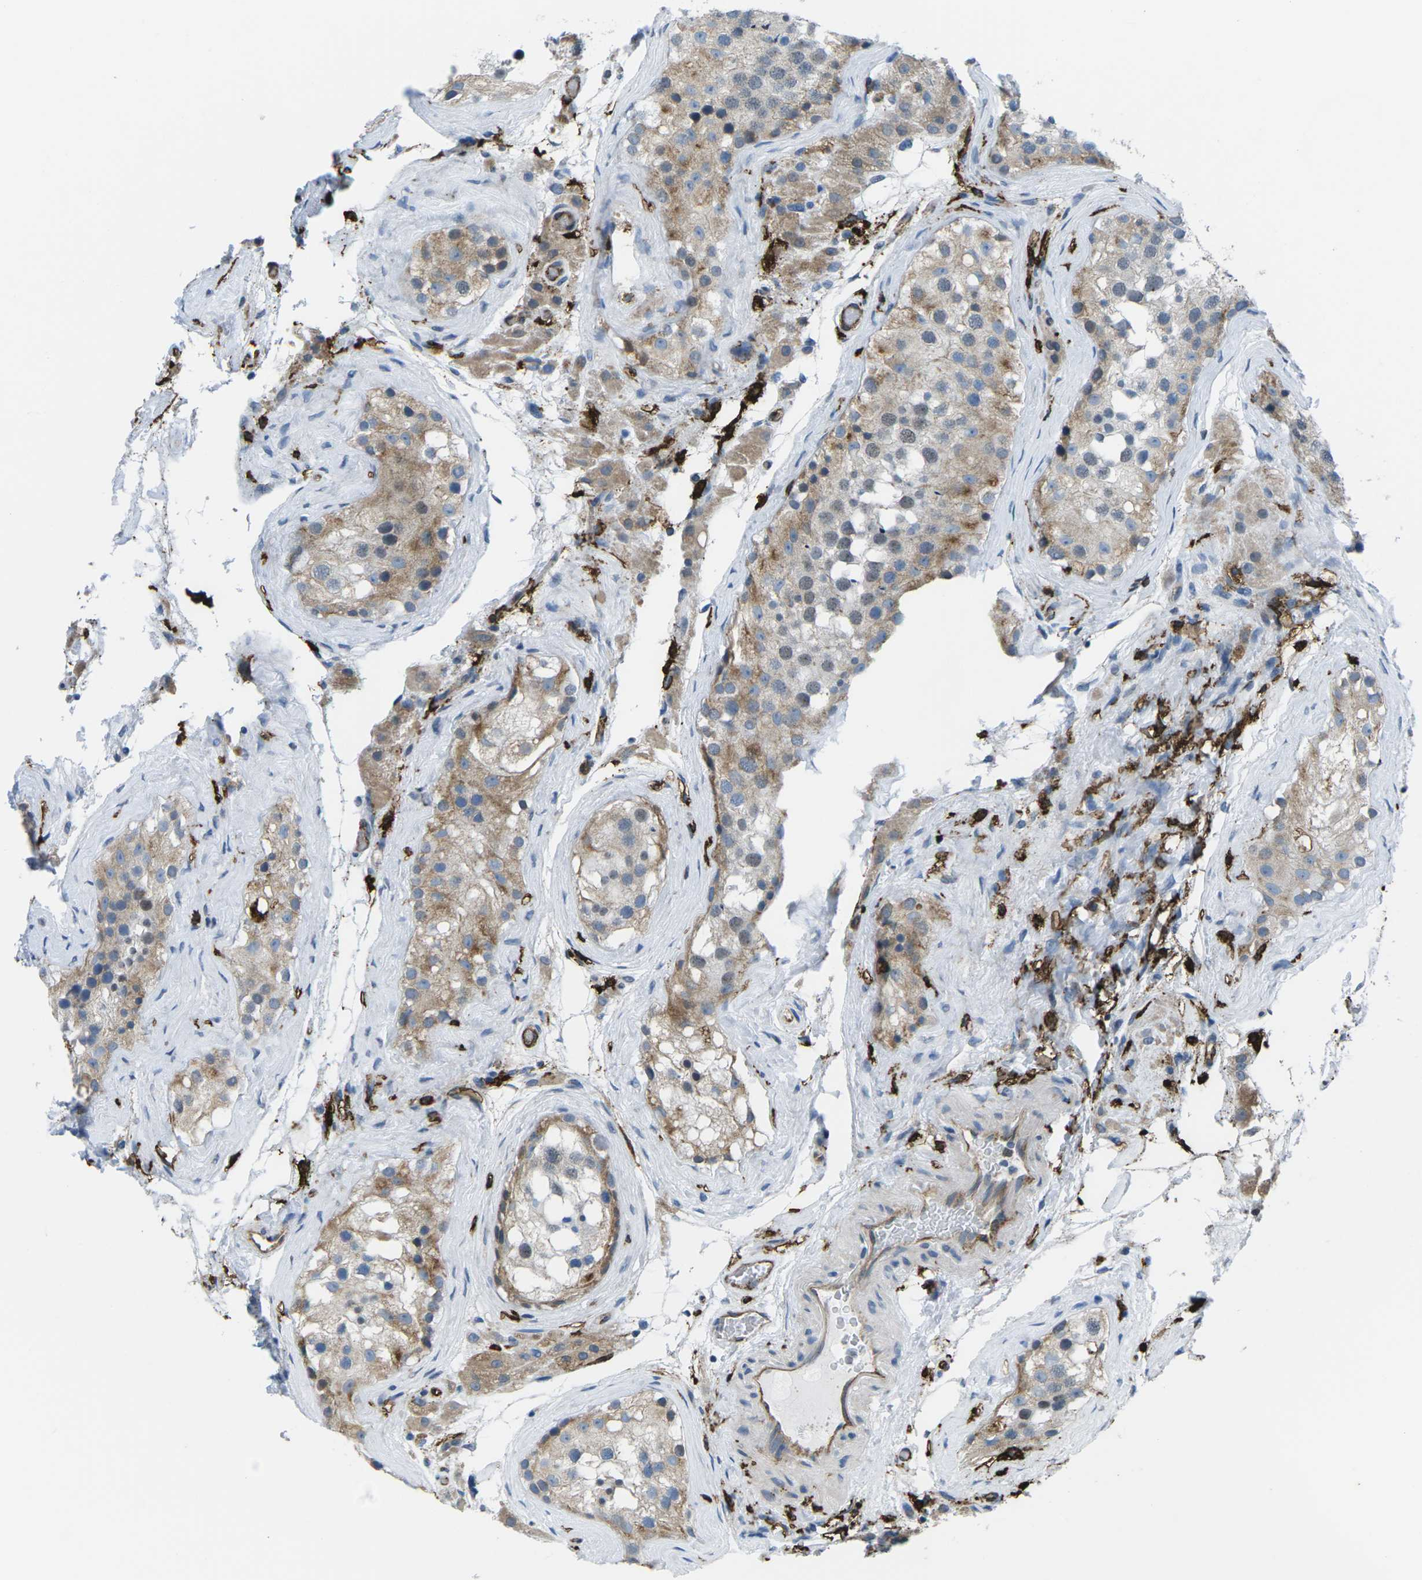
{"staining": {"intensity": "moderate", "quantity": "25%-75%", "location": "cytoplasmic/membranous"}, "tissue": "testis", "cell_type": "Cells in seminiferous ducts", "image_type": "normal", "snomed": [{"axis": "morphology", "description": "Normal tissue, NOS"}, {"axis": "morphology", "description": "Seminoma, NOS"}, {"axis": "topography", "description": "Testis"}], "caption": "Moderate cytoplasmic/membranous expression is seen in approximately 25%-75% of cells in seminiferous ducts in unremarkable testis.", "gene": "PTPN1", "patient": {"sex": "male", "age": 71}}